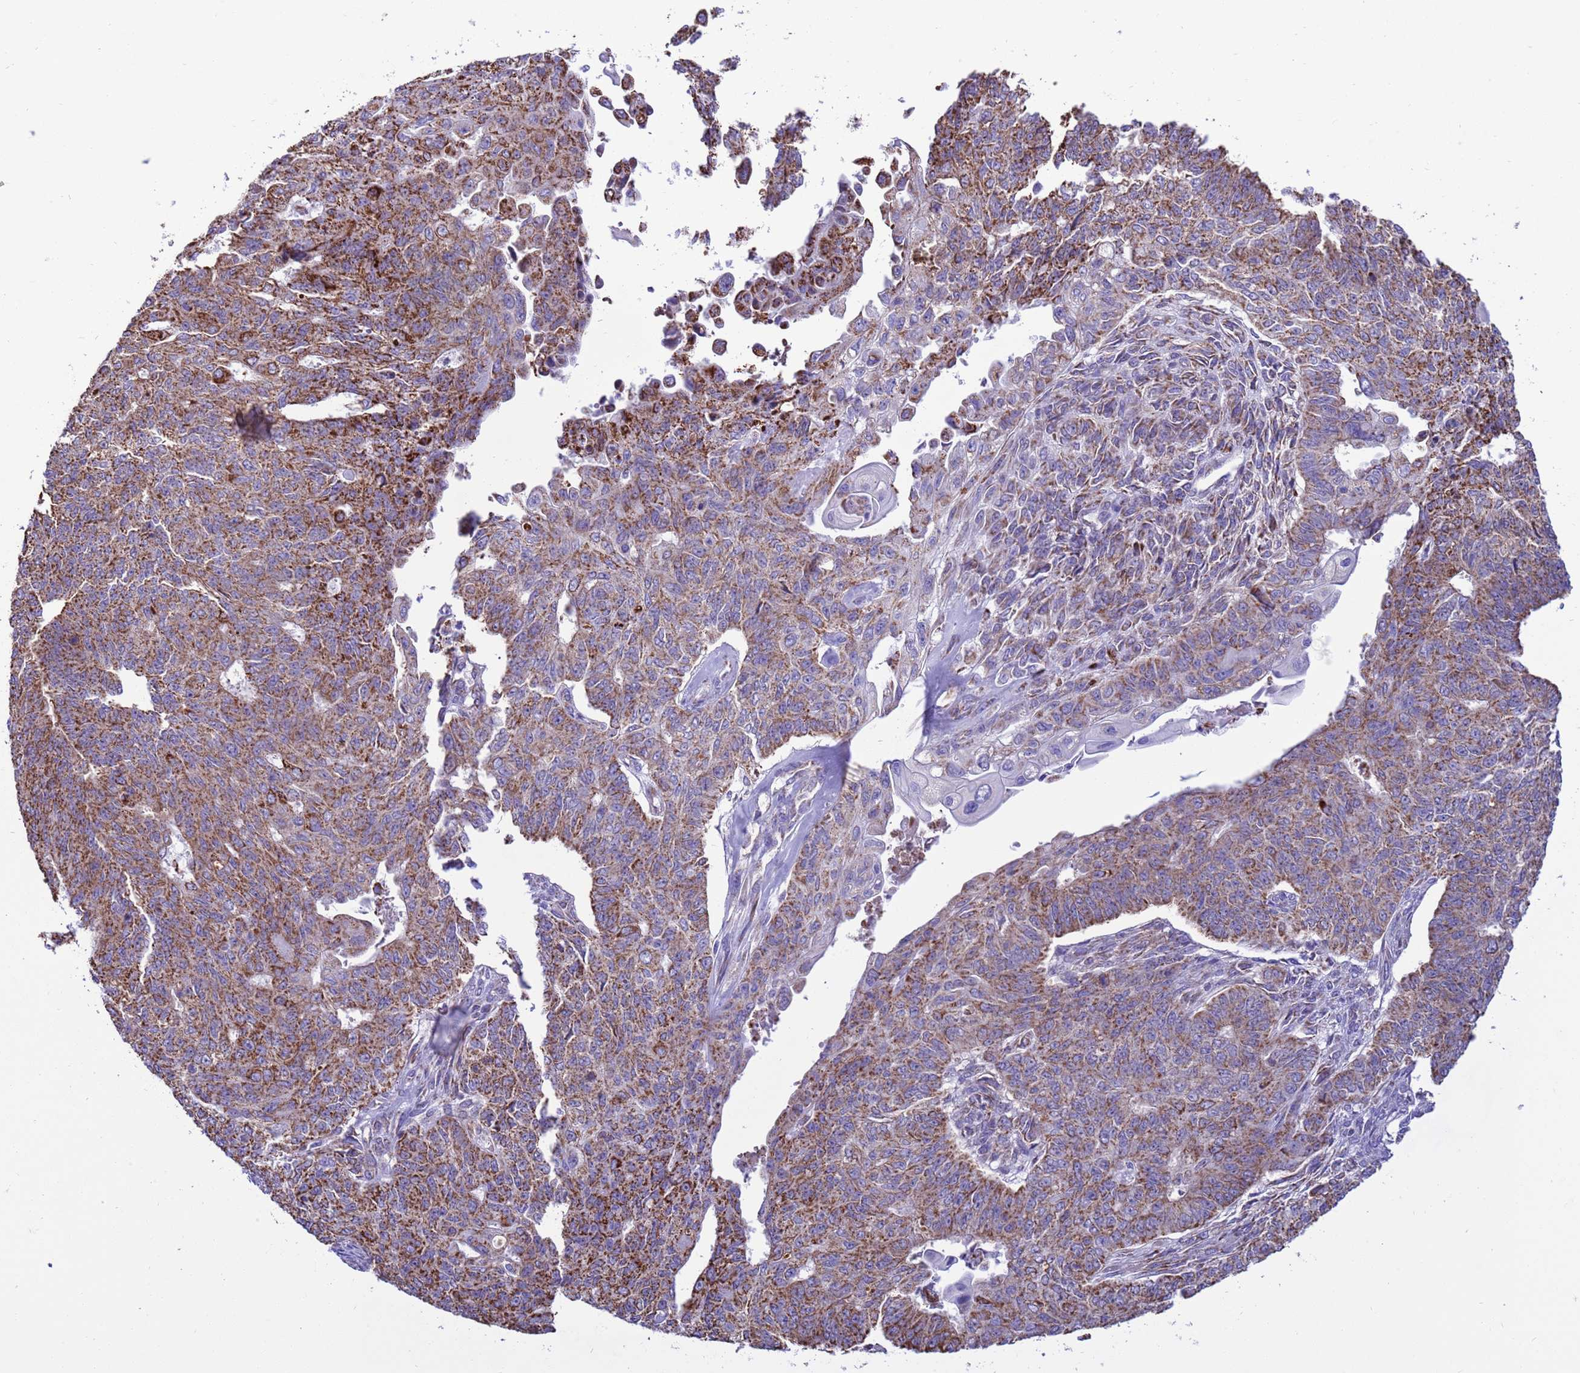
{"staining": {"intensity": "strong", "quantity": "25%-75%", "location": "cytoplasmic/membranous"}, "tissue": "endometrial cancer", "cell_type": "Tumor cells", "image_type": "cancer", "snomed": [{"axis": "morphology", "description": "Adenocarcinoma, NOS"}, {"axis": "topography", "description": "Endometrium"}], "caption": "IHC (DAB) staining of adenocarcinoma (endometrial) reveals strong cytoplasmic/membranous protein positivity in about 25%-75% of tumor cells.", "gene": "RNF165", "patient": {"sex": "female", "age": 32}}